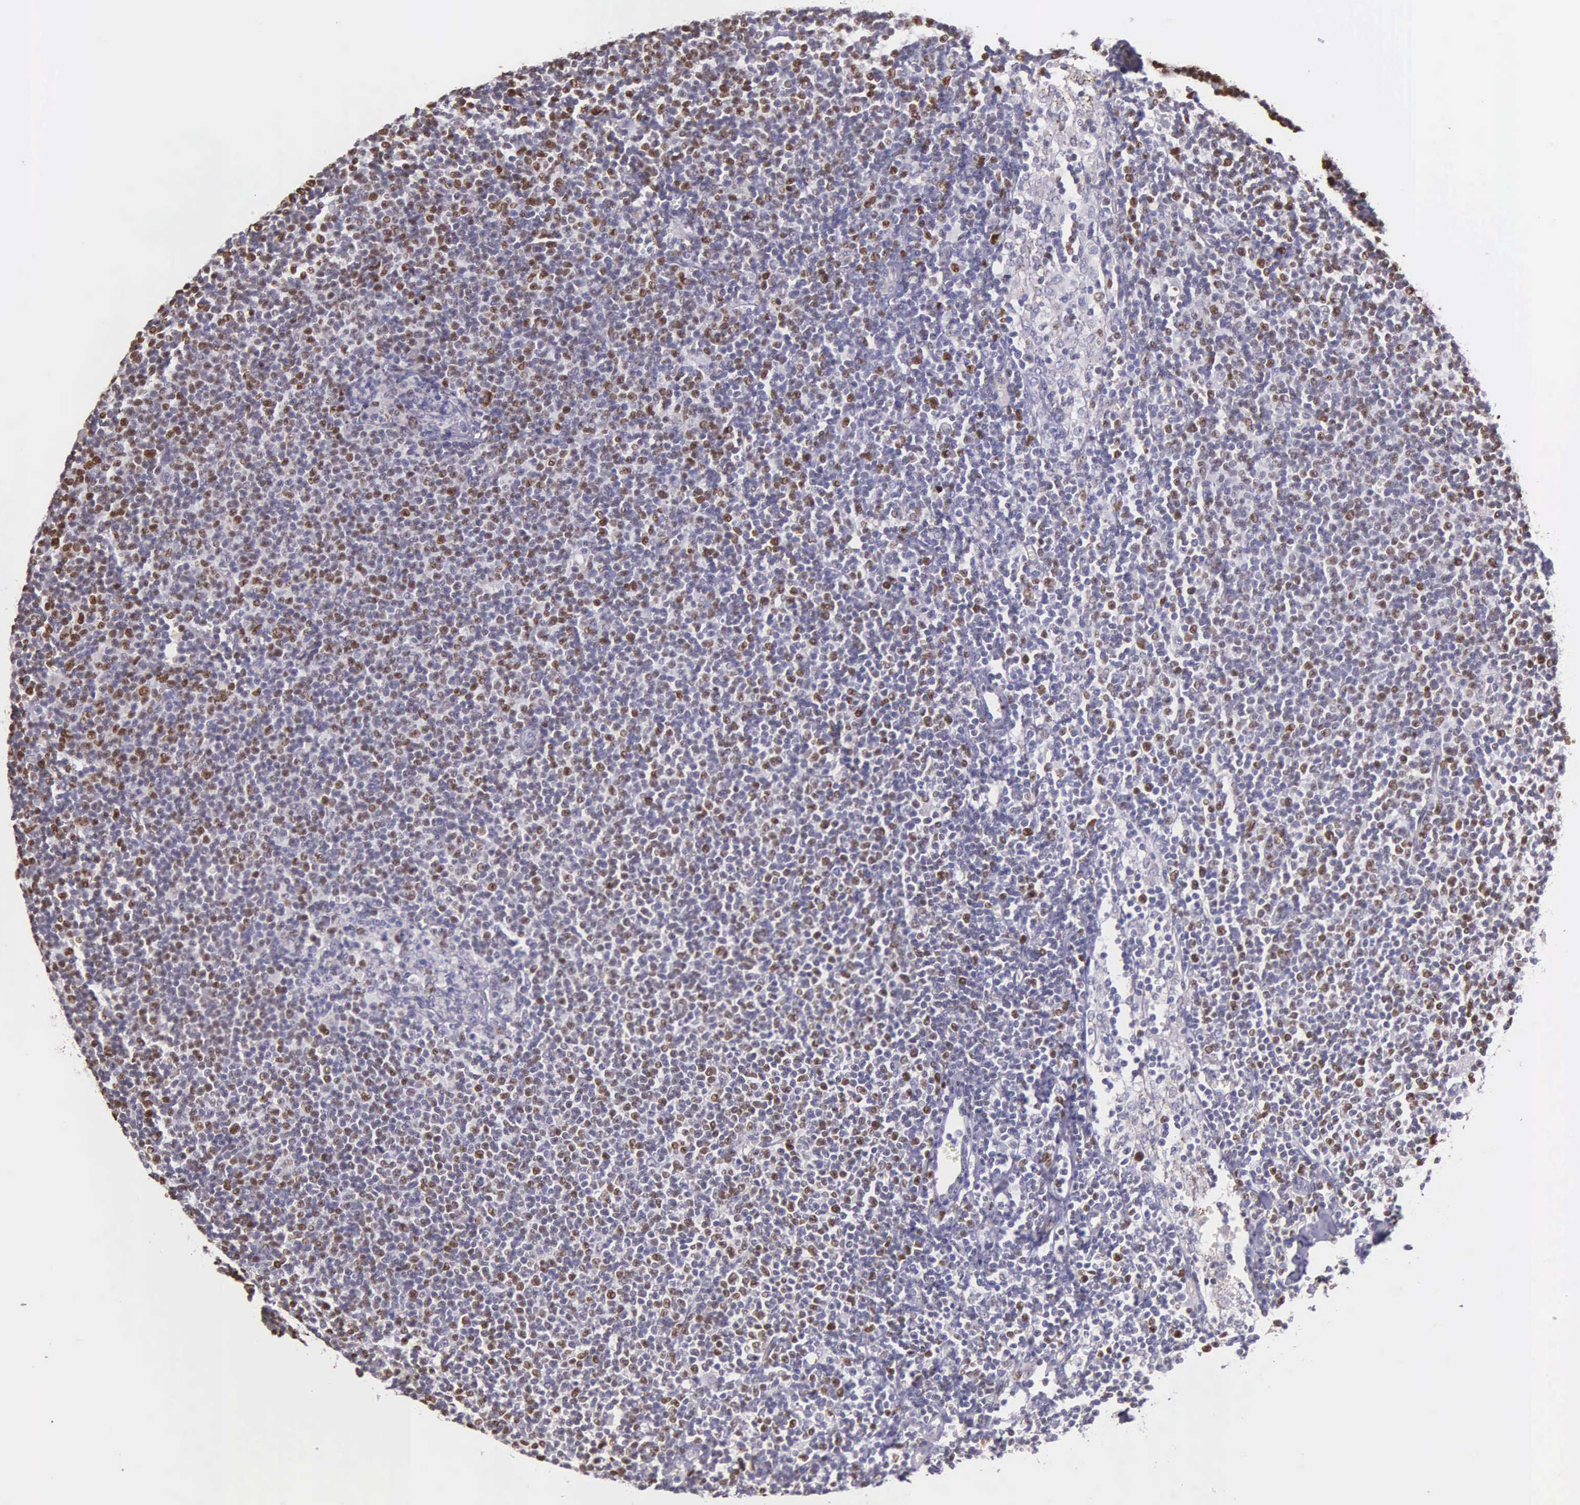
{"staining": {"intensity": "moderate", "quantity": "<25%", "location": "nuclear"}, "tissue": "lymphoma", "cell_type": "Tumor cells", "image_type": "cancer", "snomed": [{"axis": "morphology", "description": "Malignant lymphoma, non-Hodgkin's type, Low grade"}, {"axis": "topography", "description": "Lymph node"}], "caption": "Tumor cells show low levels of moderate nuclear staining in approximately <25% of cells in lymphoma.", "gene": "MCM5", "patient": {"sex": "male", "age": 65}}